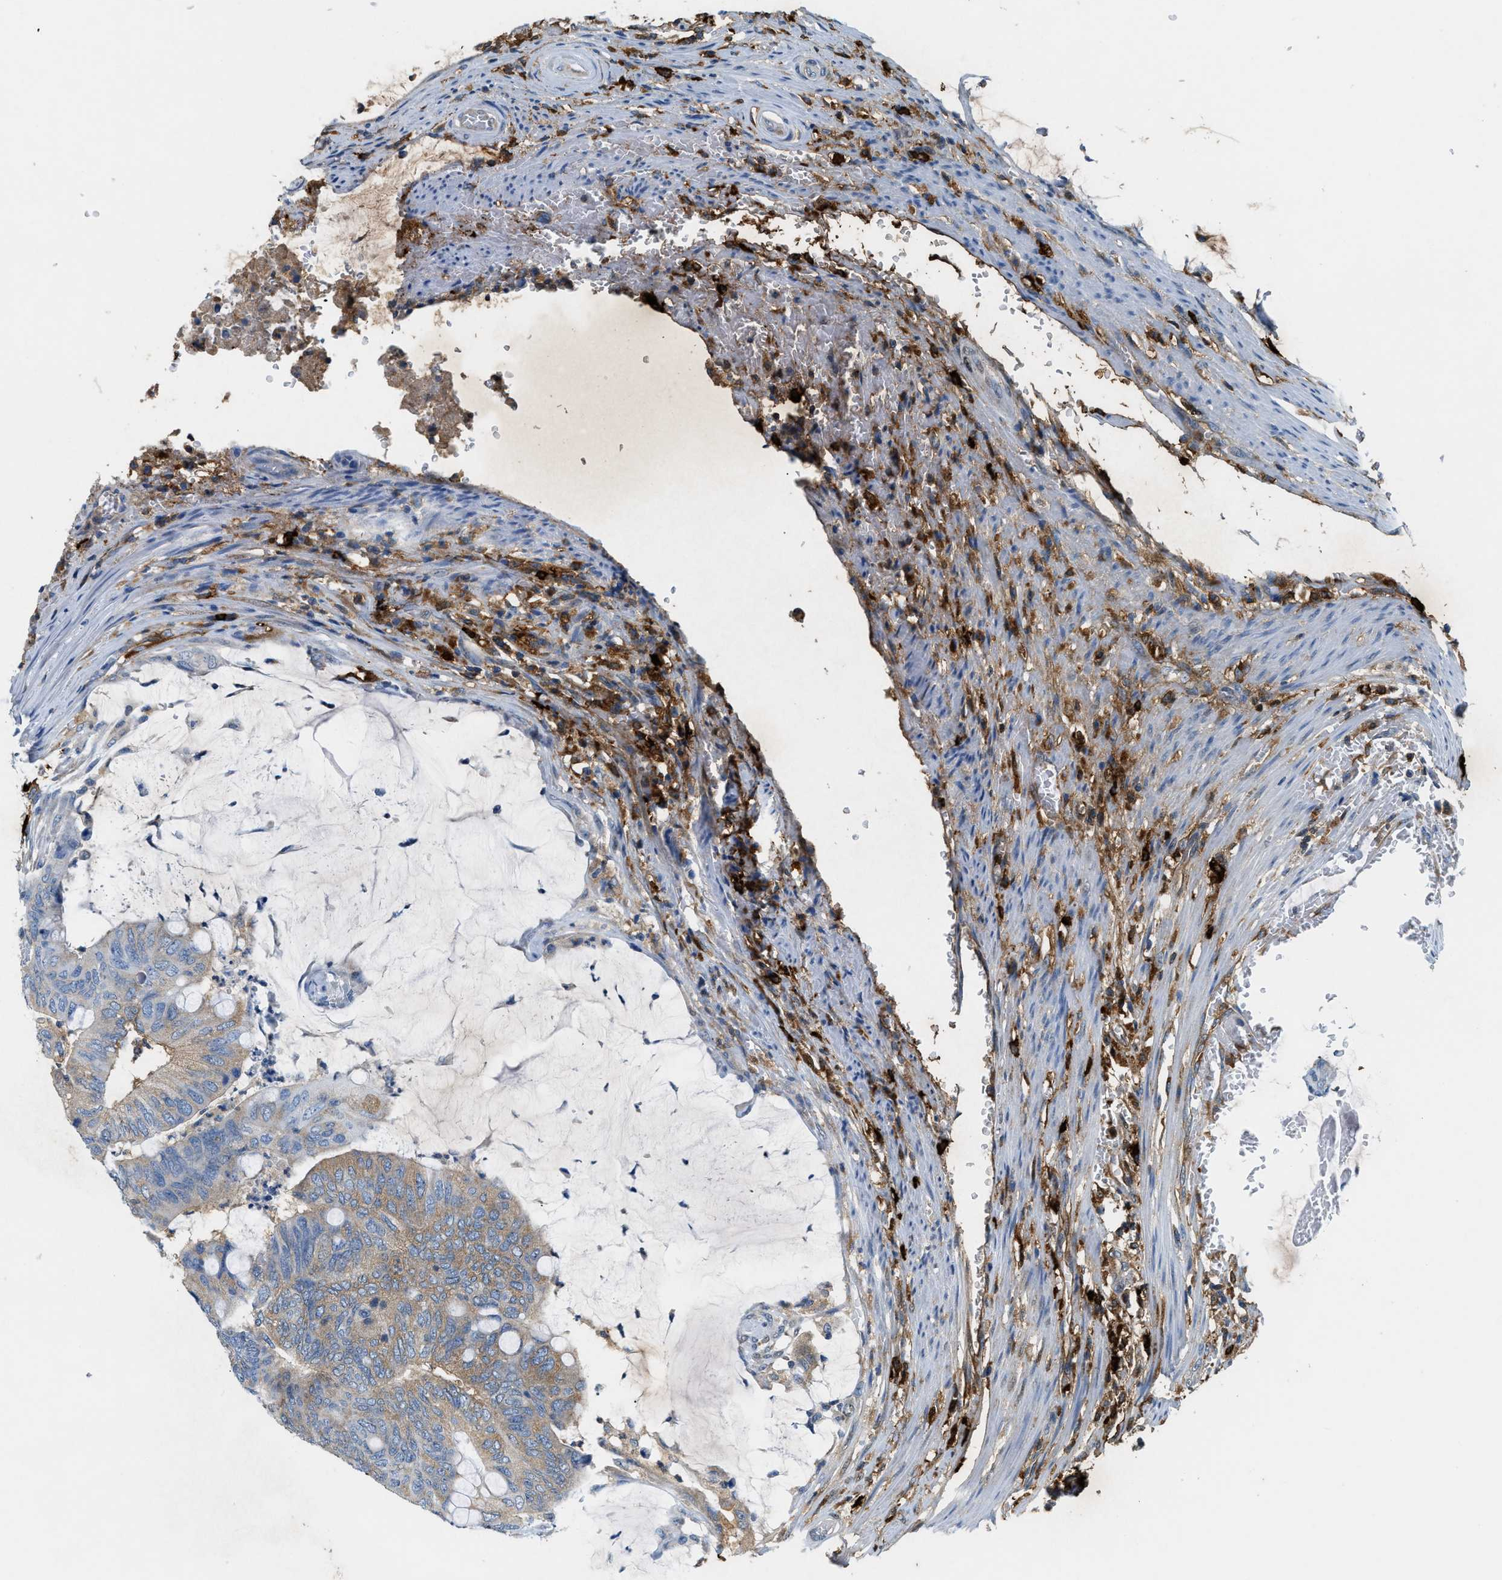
{"staining": {"intensity": "weak", "quantity": "25%-75%", "location": "cytoplasmic/membranous"}, "tissue": "colorectal cancer", "cell_type": "Tumor cells", "image_type": "cancer", "snomed": [{"axis": "morphology", "description": "Normal tissue, NOS"}, {"axis": "morphology", "description": "Adenocarcinoma, NOS"}, {"axis": "topography", "description": "Rectum"}], "caption": "IHC micrograph of neoplastic tissue: adenocarcinoma (colorectal) stained using immunohistochemistry (IHC) displays low levels of weak protein expression localized specifically in the cytoplasmic/membranous of tumor cells, appearing as a cytoplasmic/membranous brown color.", "gene": "TPSAB1", "patient": {"sex": "male", "age": 92}}